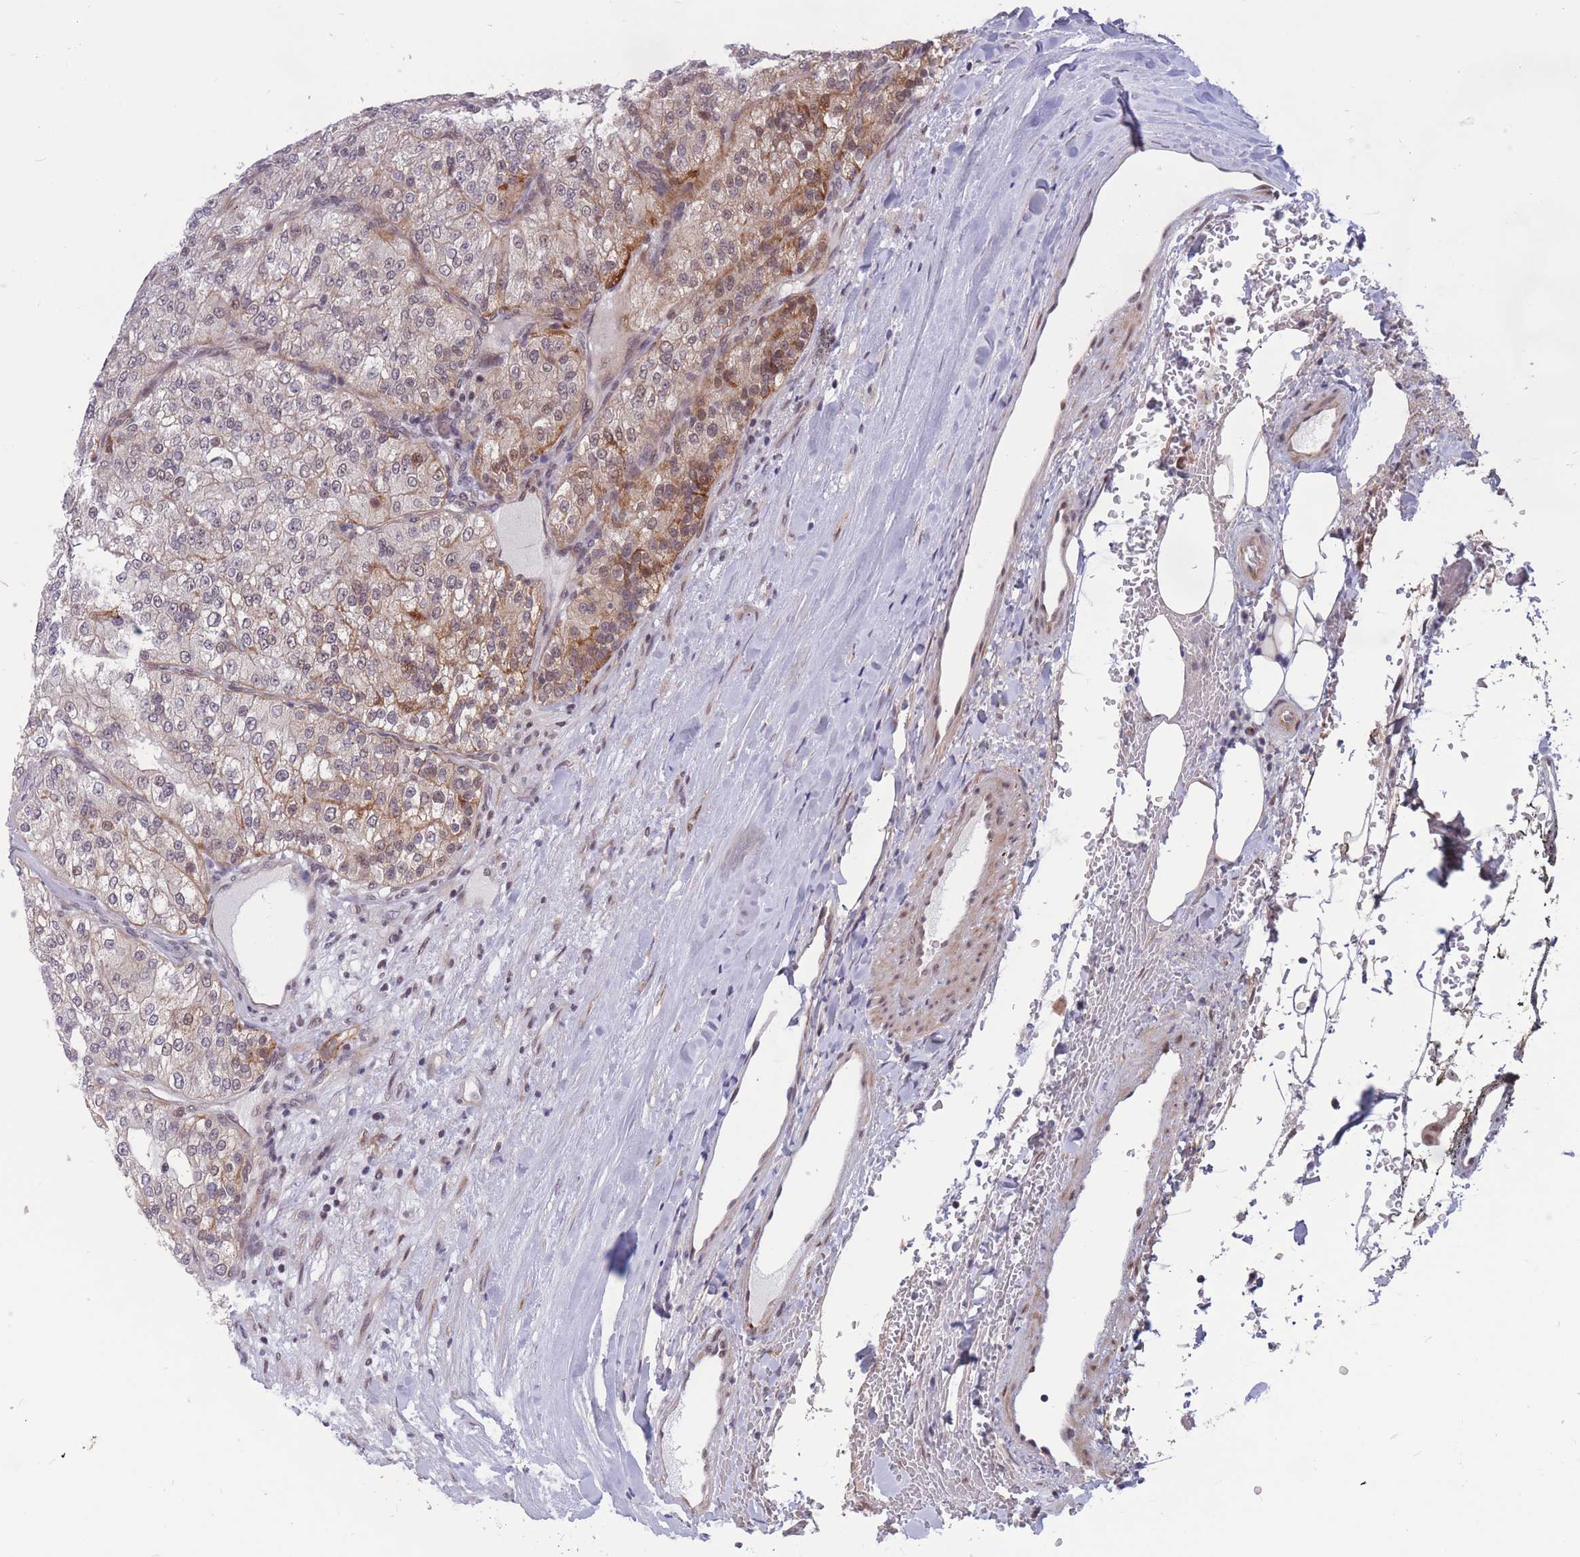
{"staining": {"intensity": "weak", "quantity": "<25%", "location": "cytoplasmic/membranous"}, "tissue": "renal cancer", "cell_type": "Tumor cells", "image_type": "cancer", "snomed": [{"axis": "morphology", "description": "Adenocarcinoma, NOS"}, {"axis": "topography", "description": "Kidney"}], "caption": "DAB (3,3'-diaminobenzidine) immunohistochemical staining of human adenocarcinoma (renal) demonstrates no significant staining in tumor cells. (Stains: DAB immunohistochemistry with hematoxylin counter stain, Microscopy: brightfield microscopy at high magnification).", "gene": "BCL9L", "patient": {"sex": "female", "age": 63}}